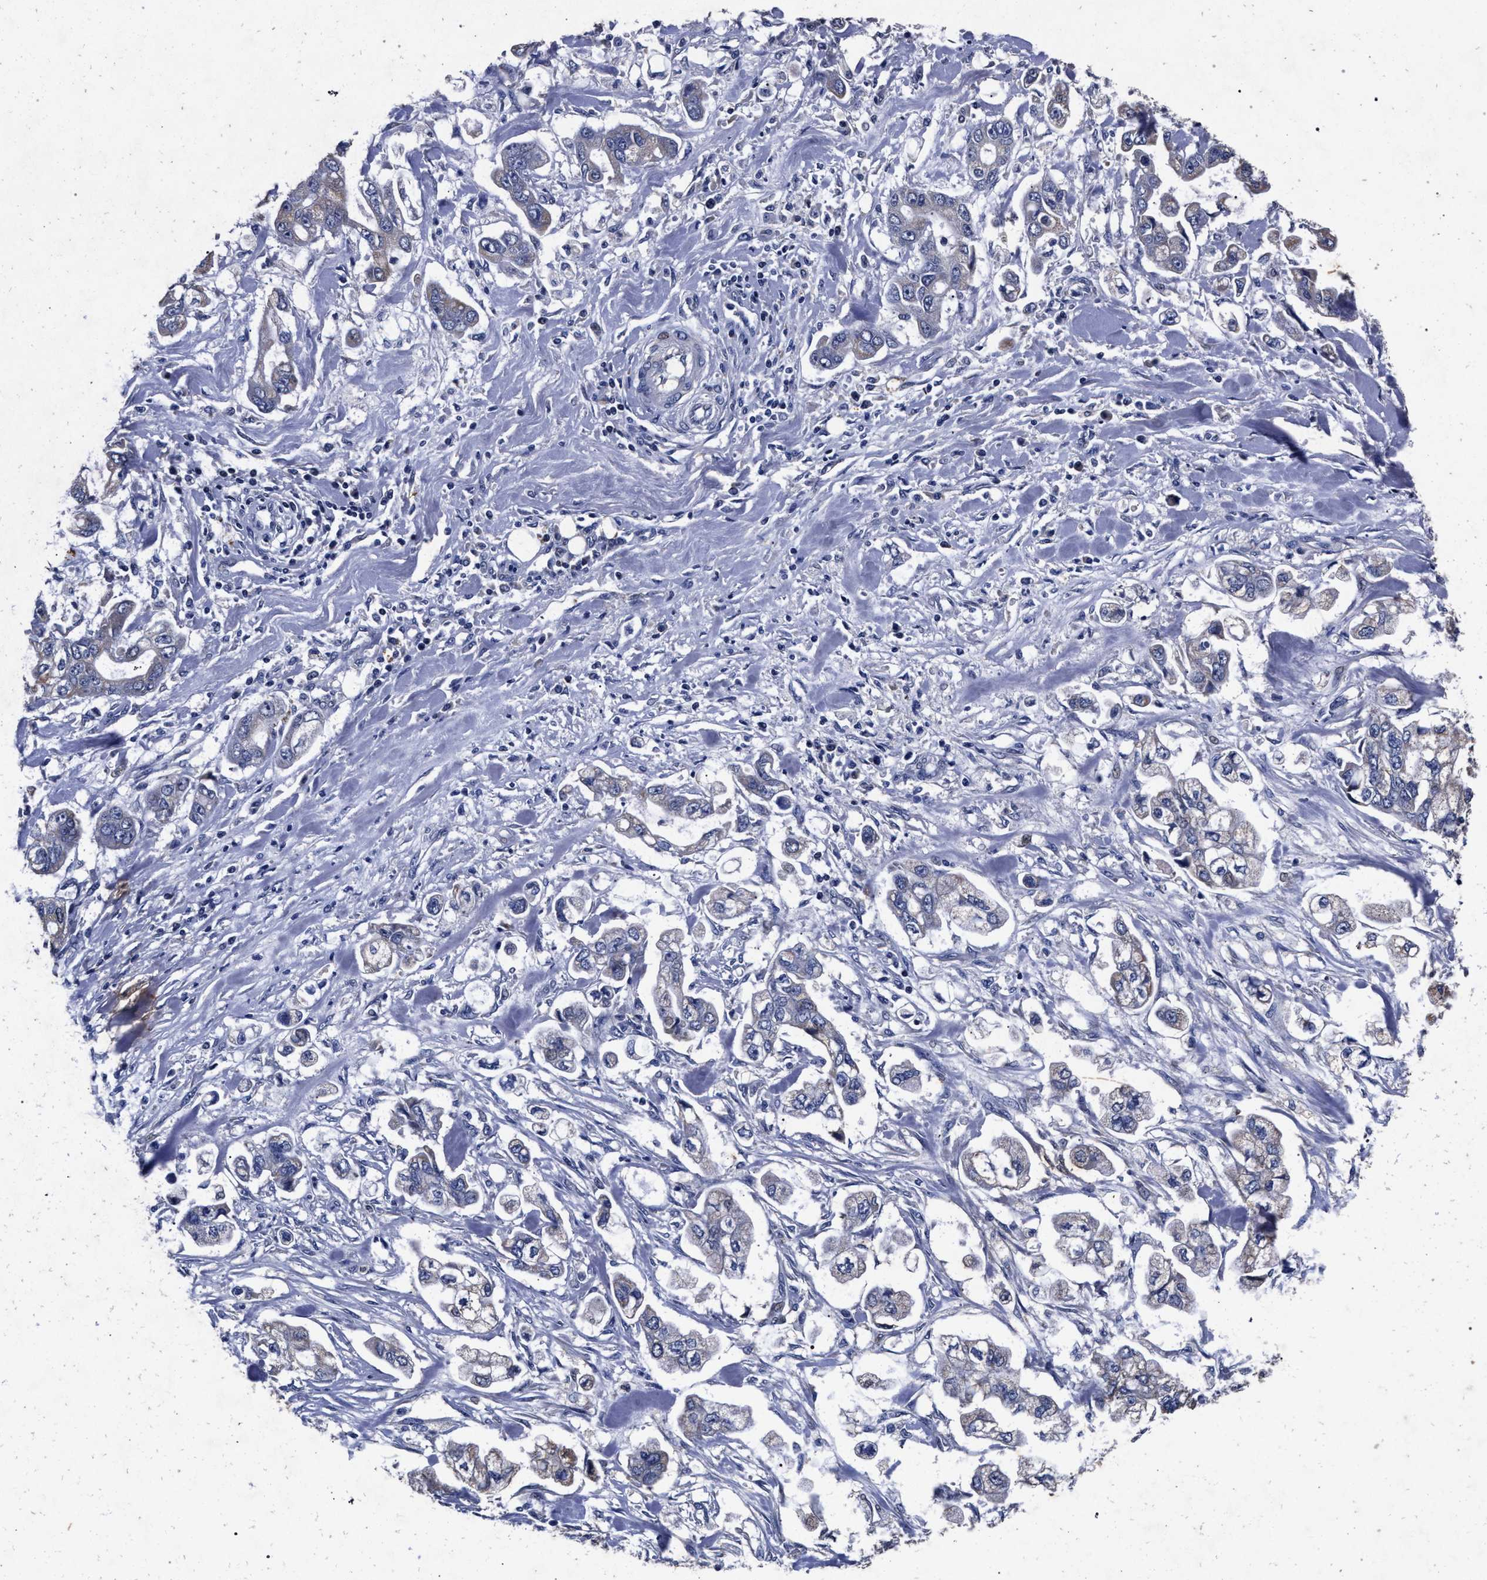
{"staining": {"intensity": "weak", "quantity": "<25%", "location": "cytoplasmic/membranous"}, "tissue": "stomach cancer", "cell_type": "Tumor cells", "image_type": "cancer", "snomed": [{"axis": "morphology", "description": "Normal tissue, NOS"}, {"axis": "morphology", "description": "Adenocarcinoma, NOS"}, {"axis": "topography", "description": "Stomach"}], "caption": "Immunohistochemical staining of stomach cancer (adenocarcinoma) exhibits no significant expression in tumor cells. (Immunohistochemistry (ihc), brightfield microscopy, high magnification).", "gene": "ATP1A2", "patient": {"sex": "male", "age": 62}}